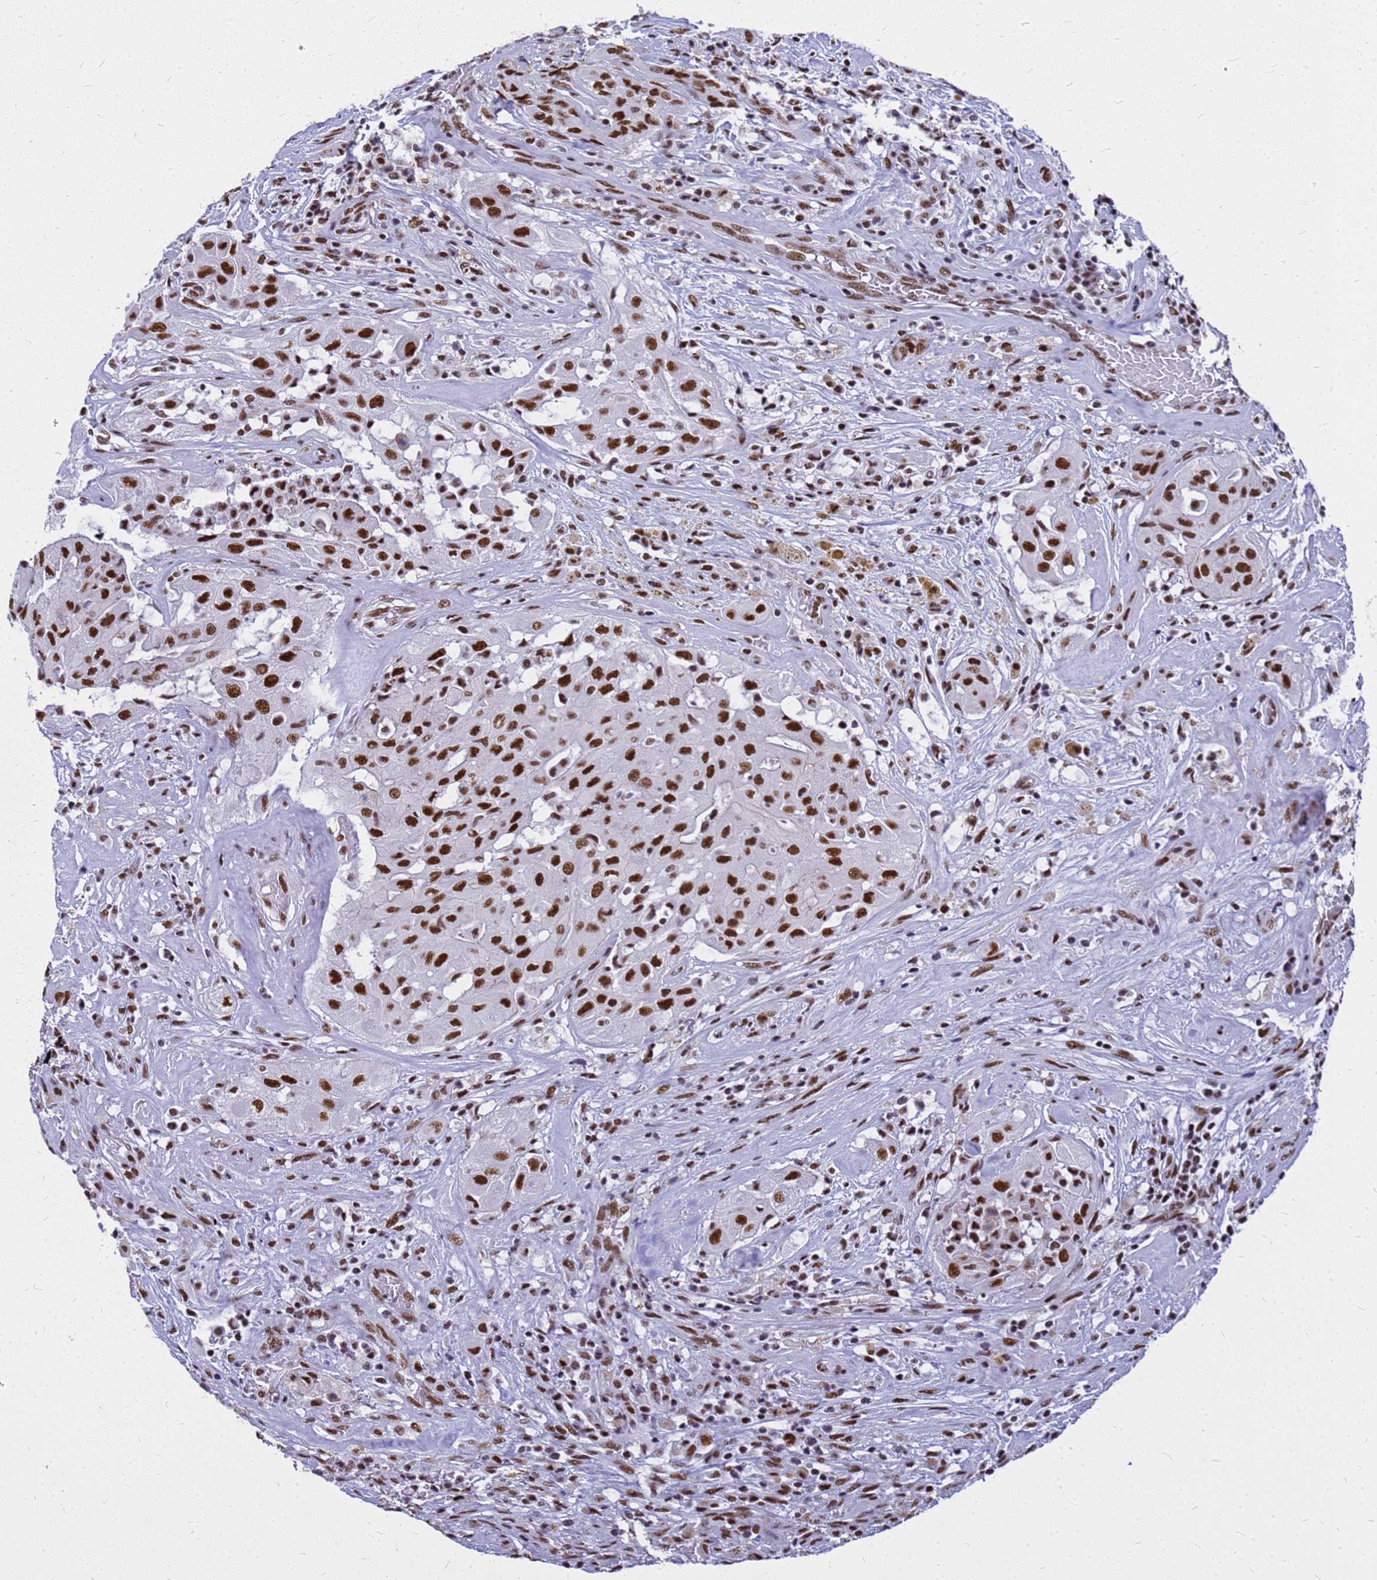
{"staining": {"intensity": "strong", "quantity": ">75%", "location": "nuclear"}, "tissue": "thyroid cancer", "cell_type": "Tumor cells", "image_type": "cancer", "snomed": [{"axis": "morphology", "description": "Papillary adenocarcinoma, NOS"}, {"axis": "topography", "description": "Thyroid gland"}], "caption": "Tumor cells reveal high levels of strong nuclear expression in about >75% of cells in thyroid papillary adenocarcinoma. (DAB (3,3'-diaminobenzidine) = brown stain, brightfield microscopy at high magnification).", "gene": "SART3", "patient": {"sex": "female", "age": 59}}